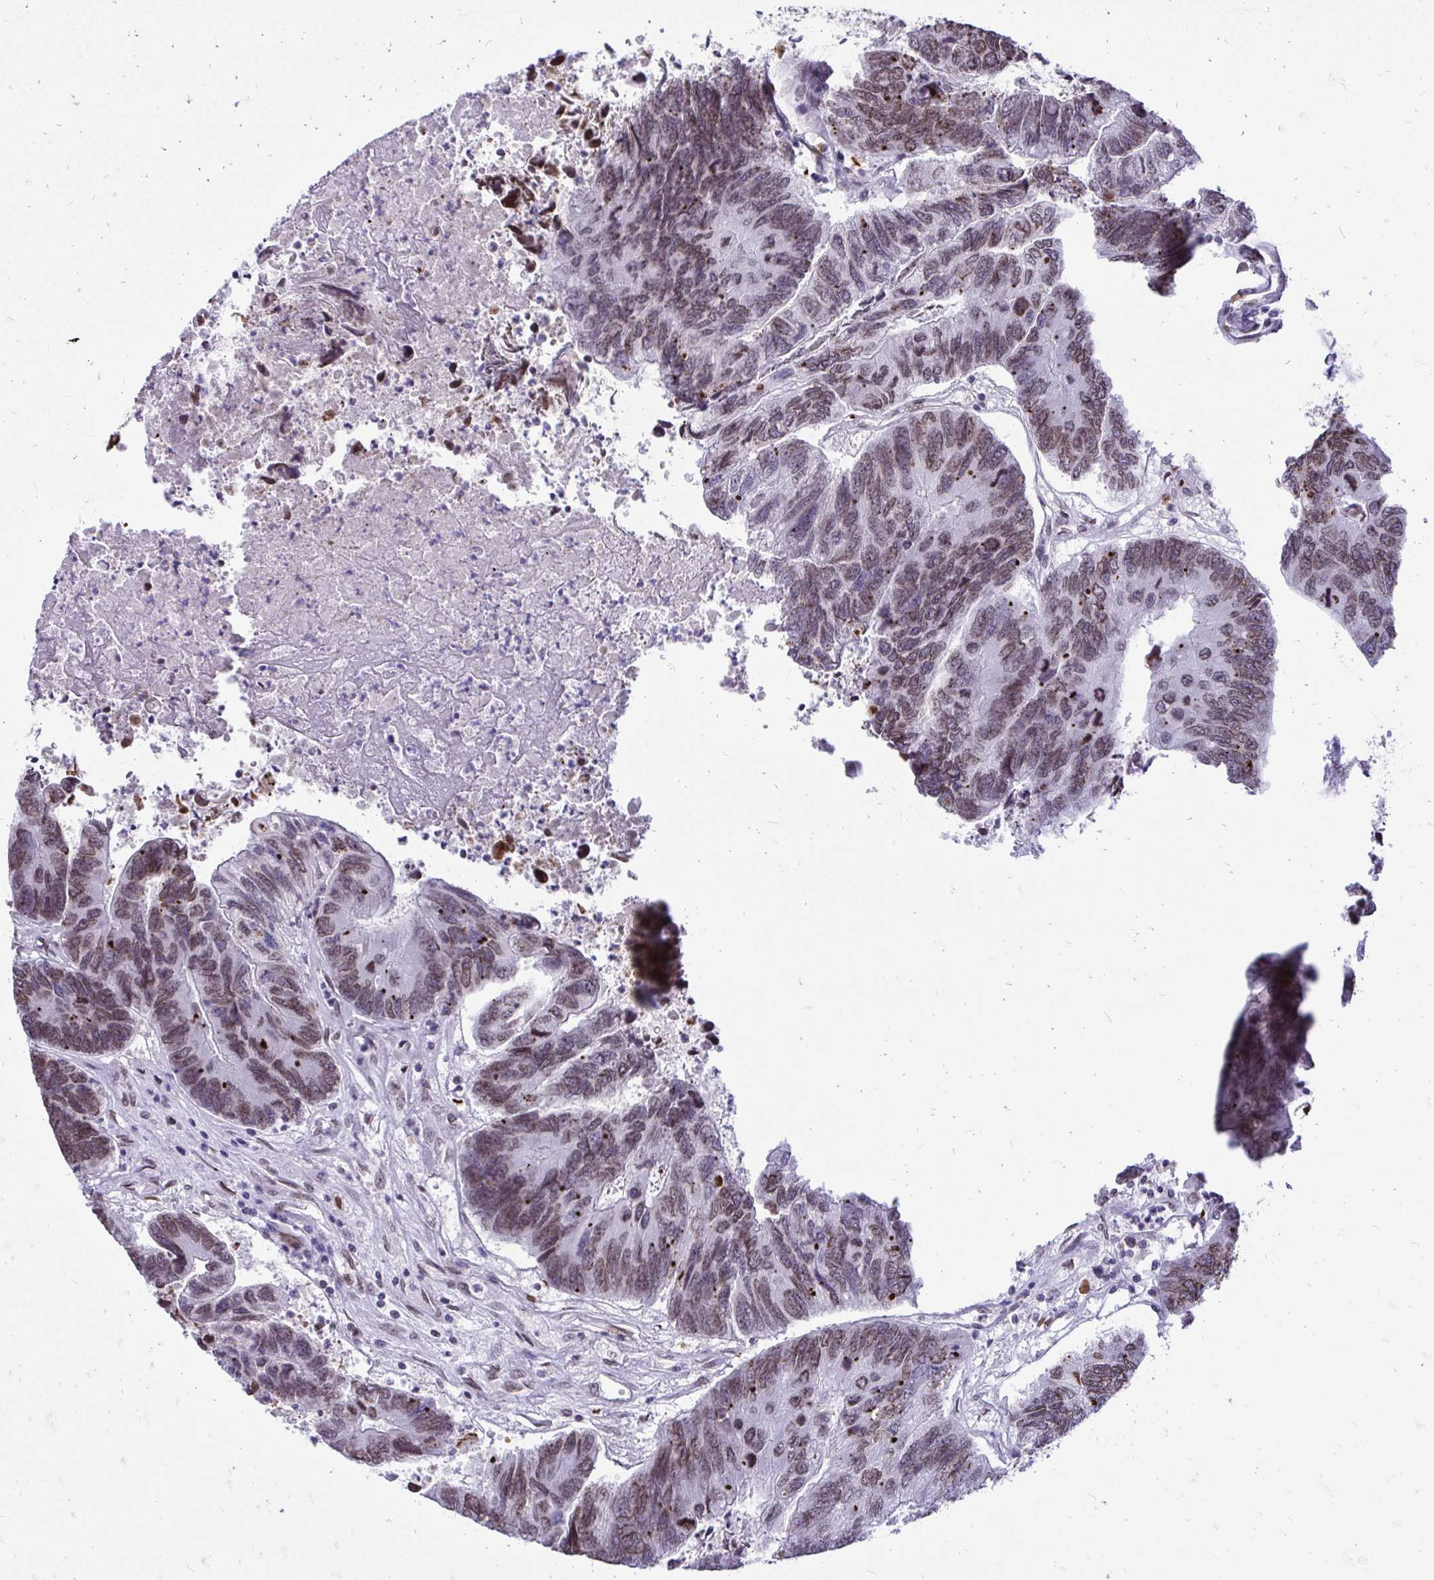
{"staining": {"intensity": "weak", "quantity": ">75%", "location": "nuclear"}, "tissue": "colorectal cancer", "cell_type": "Tumor cells", "image_type": "cancer", "snomed": [{"axis": "morphology", "description": "Adenocarcinoma, NOS"}, {"axis": "topography", "description": "Colon"}], "caption": "Protein expression analysis of human colorectal cancer reveals weak nuclear expression in about >75% of tumor cells.", "gene": "BANF1", "patient": {"sex": "female", "age": 67}}